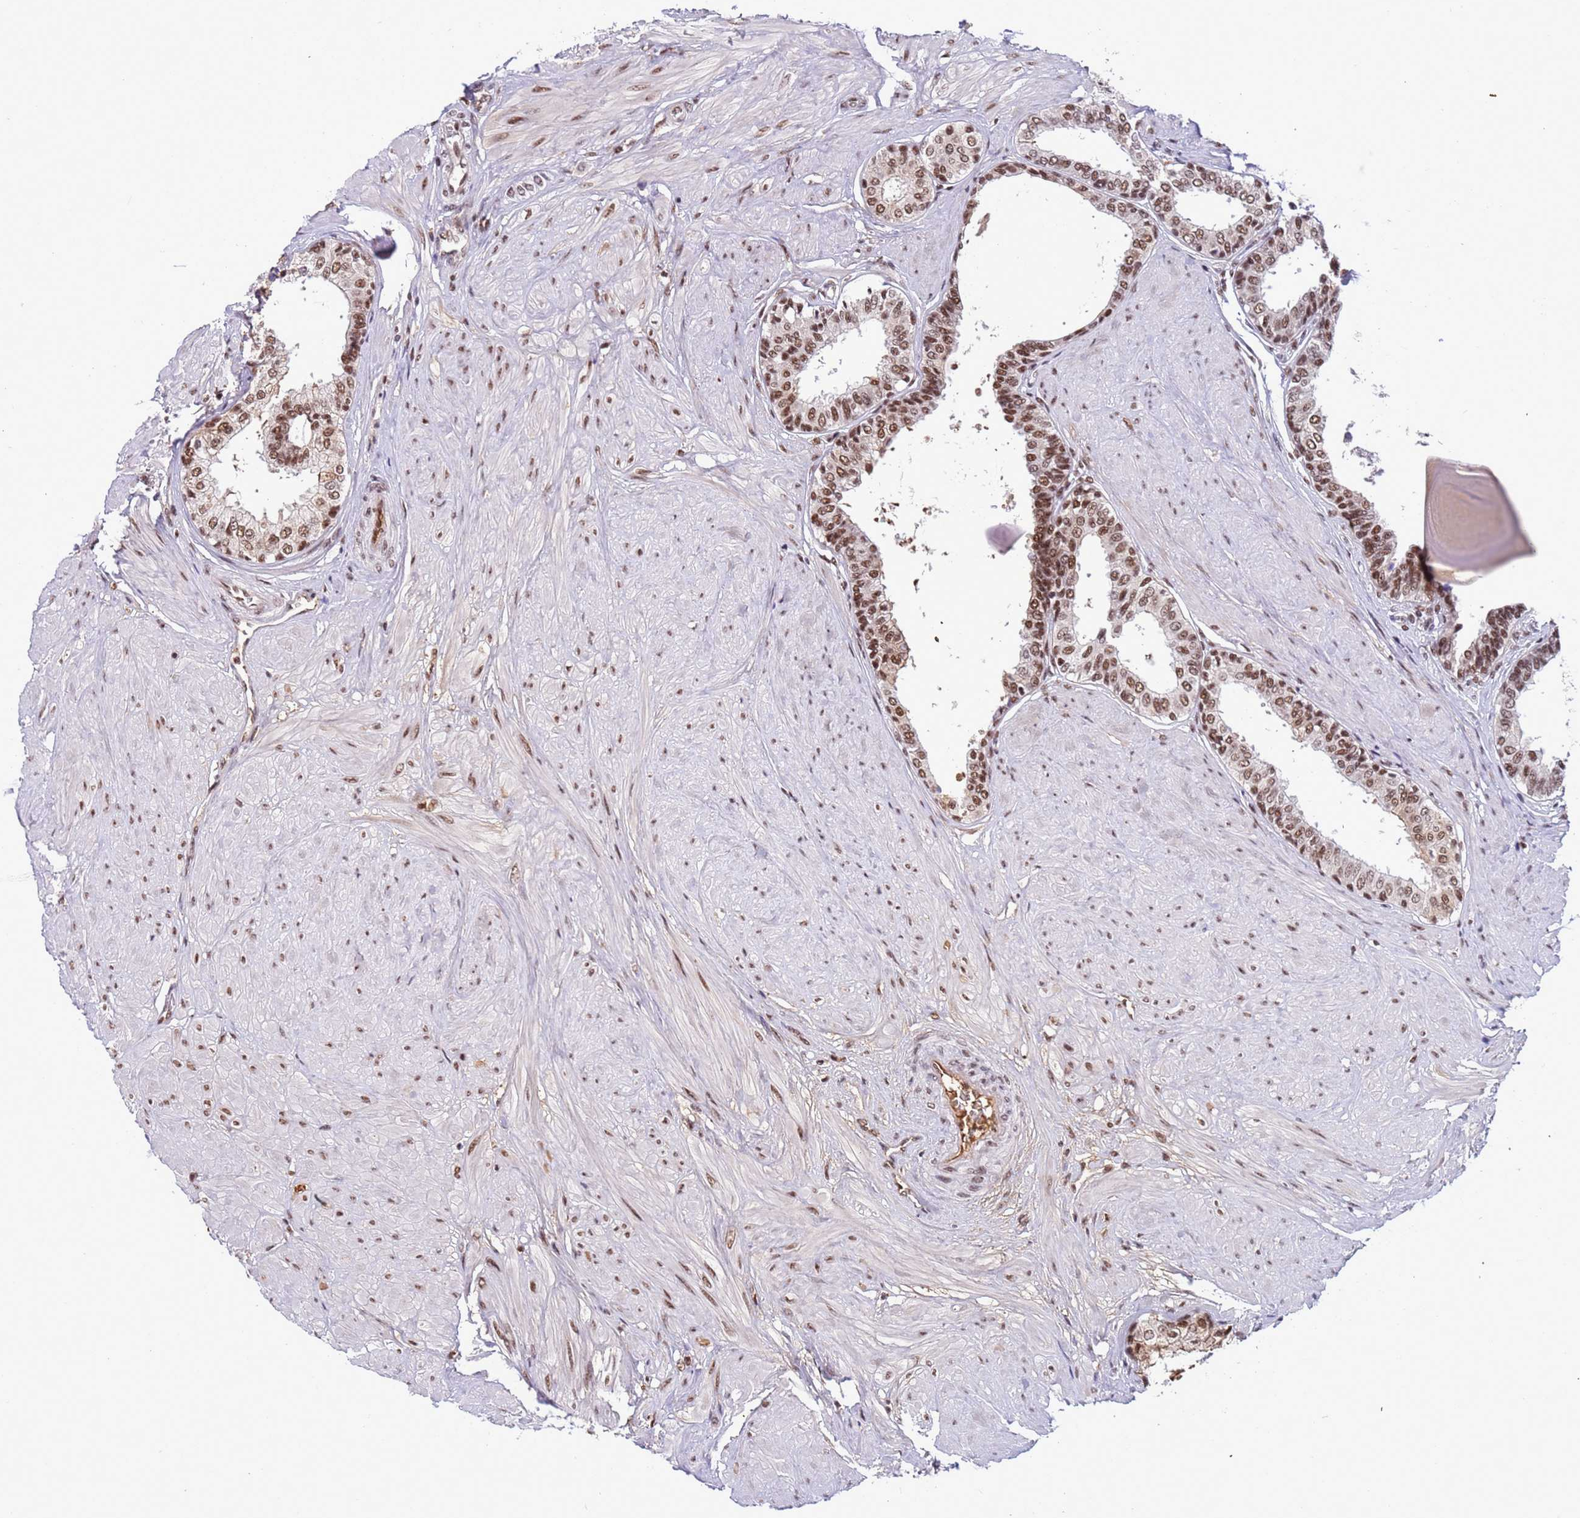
{"staining": {"intensity": "moderate", "quantity": ">75%", "location": "nuclear"}, "tissue": "prostate", "cell_type": "Glandular cells", "image_type": "normal", "snomed": [{"axis": "morphology", "description": "Normal tissue, NOS"}, {"axis": "topography", "description": "Prostate"}], "caption": "This is an image of IHC staining of normal prostate, which shows moderate expression in the nuclear of glandular cells.", "gene": "SRRT", "patient": {"sex": "male", "age": 48}}